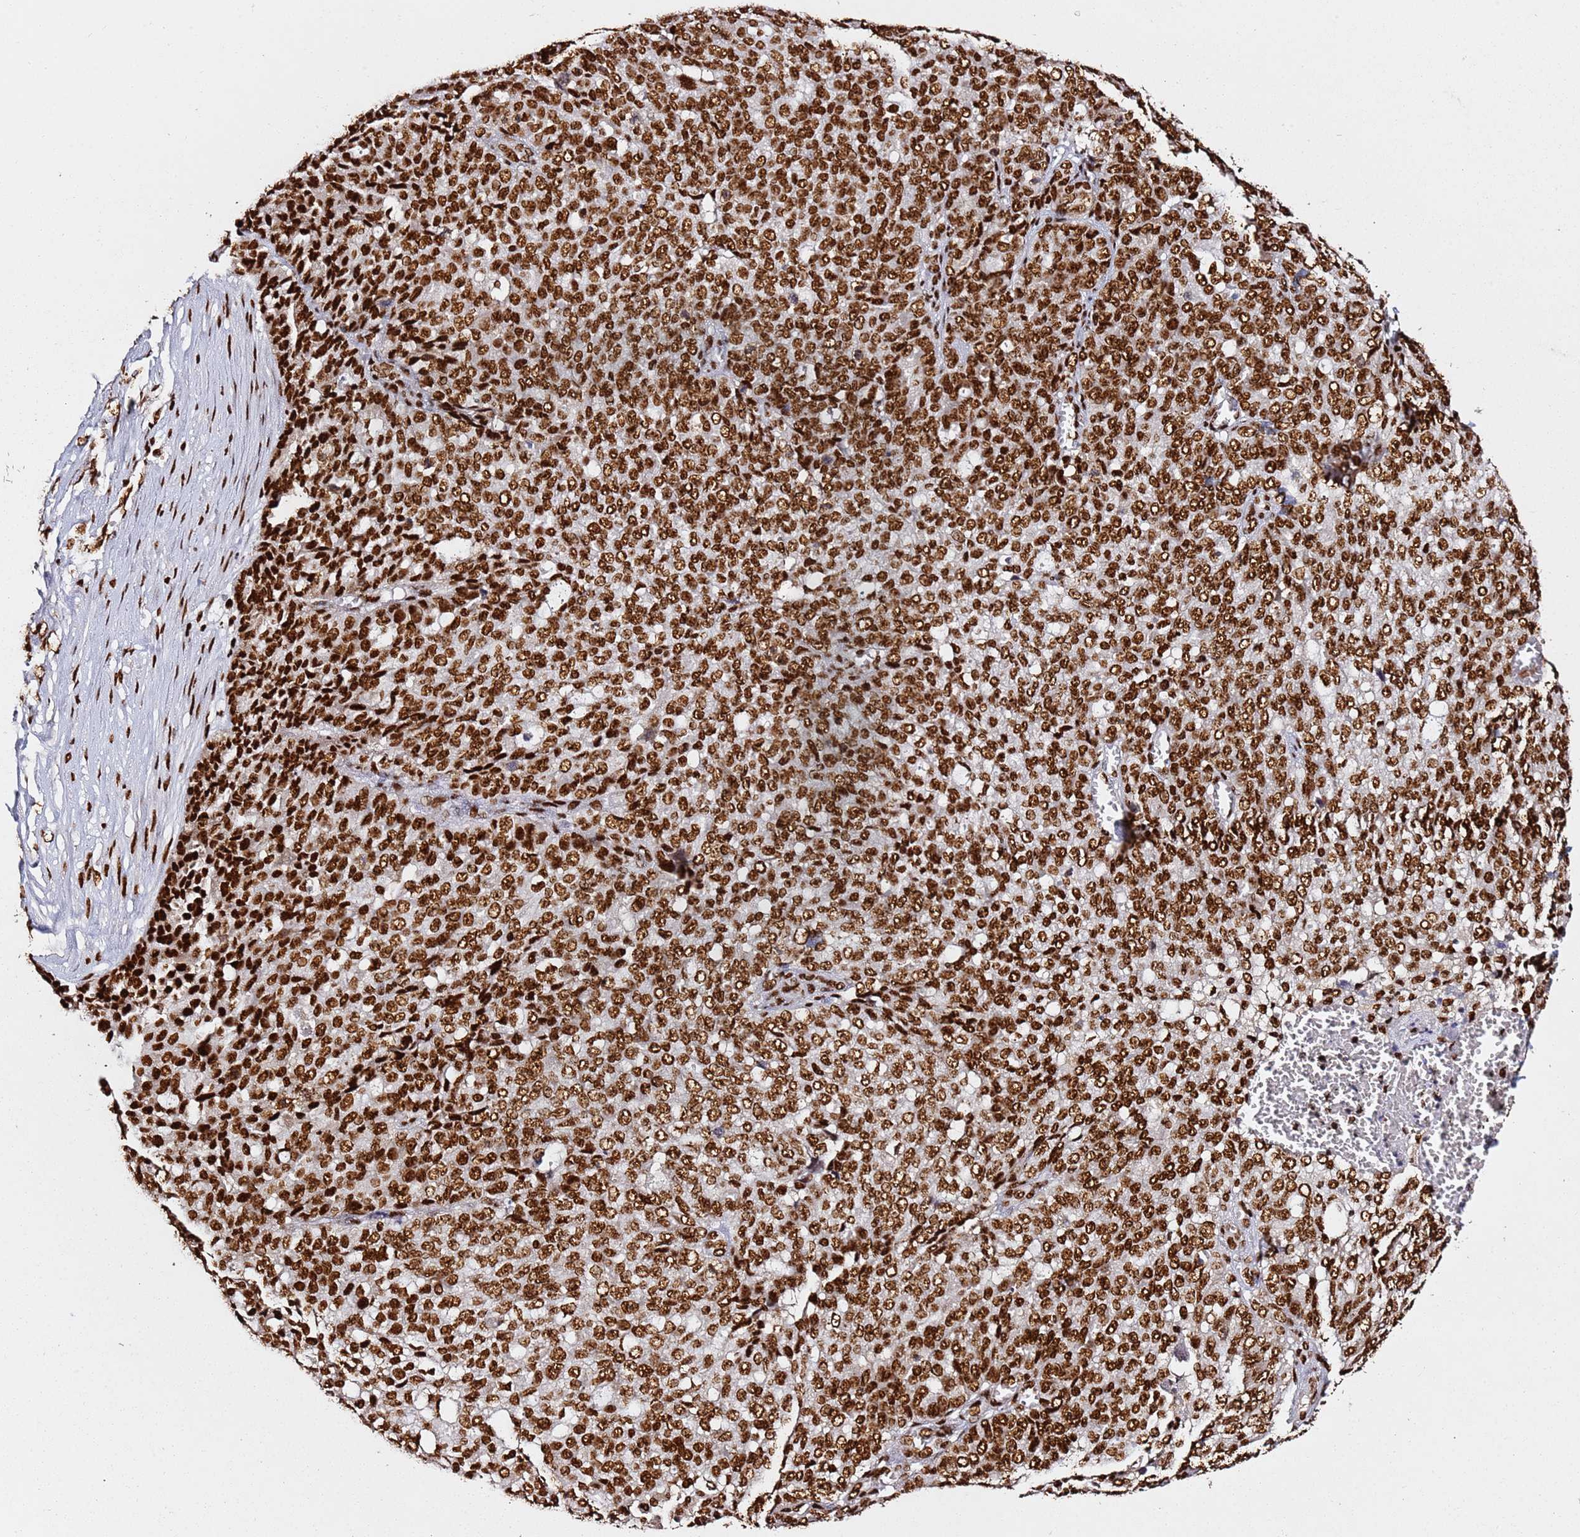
{"staining": {"intensity": "strong", "quantity": ">75%", "location": "nuclear"}, "tissue": "ovarian cancer", "cell_type": "Tumor cells", "image_type": "cancer", "snomed": [{"axis": "morphology", "description": "Cystadenocarcinoma, serous, NOS"}, {"axis": "topography", "description": "Soft tissue"}, {"axis": "topography", "description": "Ovary"}], "caption": "Ovarian cancer (serous cystadenocarcinoma) tissue demonstrates strong nuclear staining in approximately >75% of tumor cells, visualized by immunohistochemistry.", "gene": "C6orf226", "patient": {"sex": "female", "age": 57}}